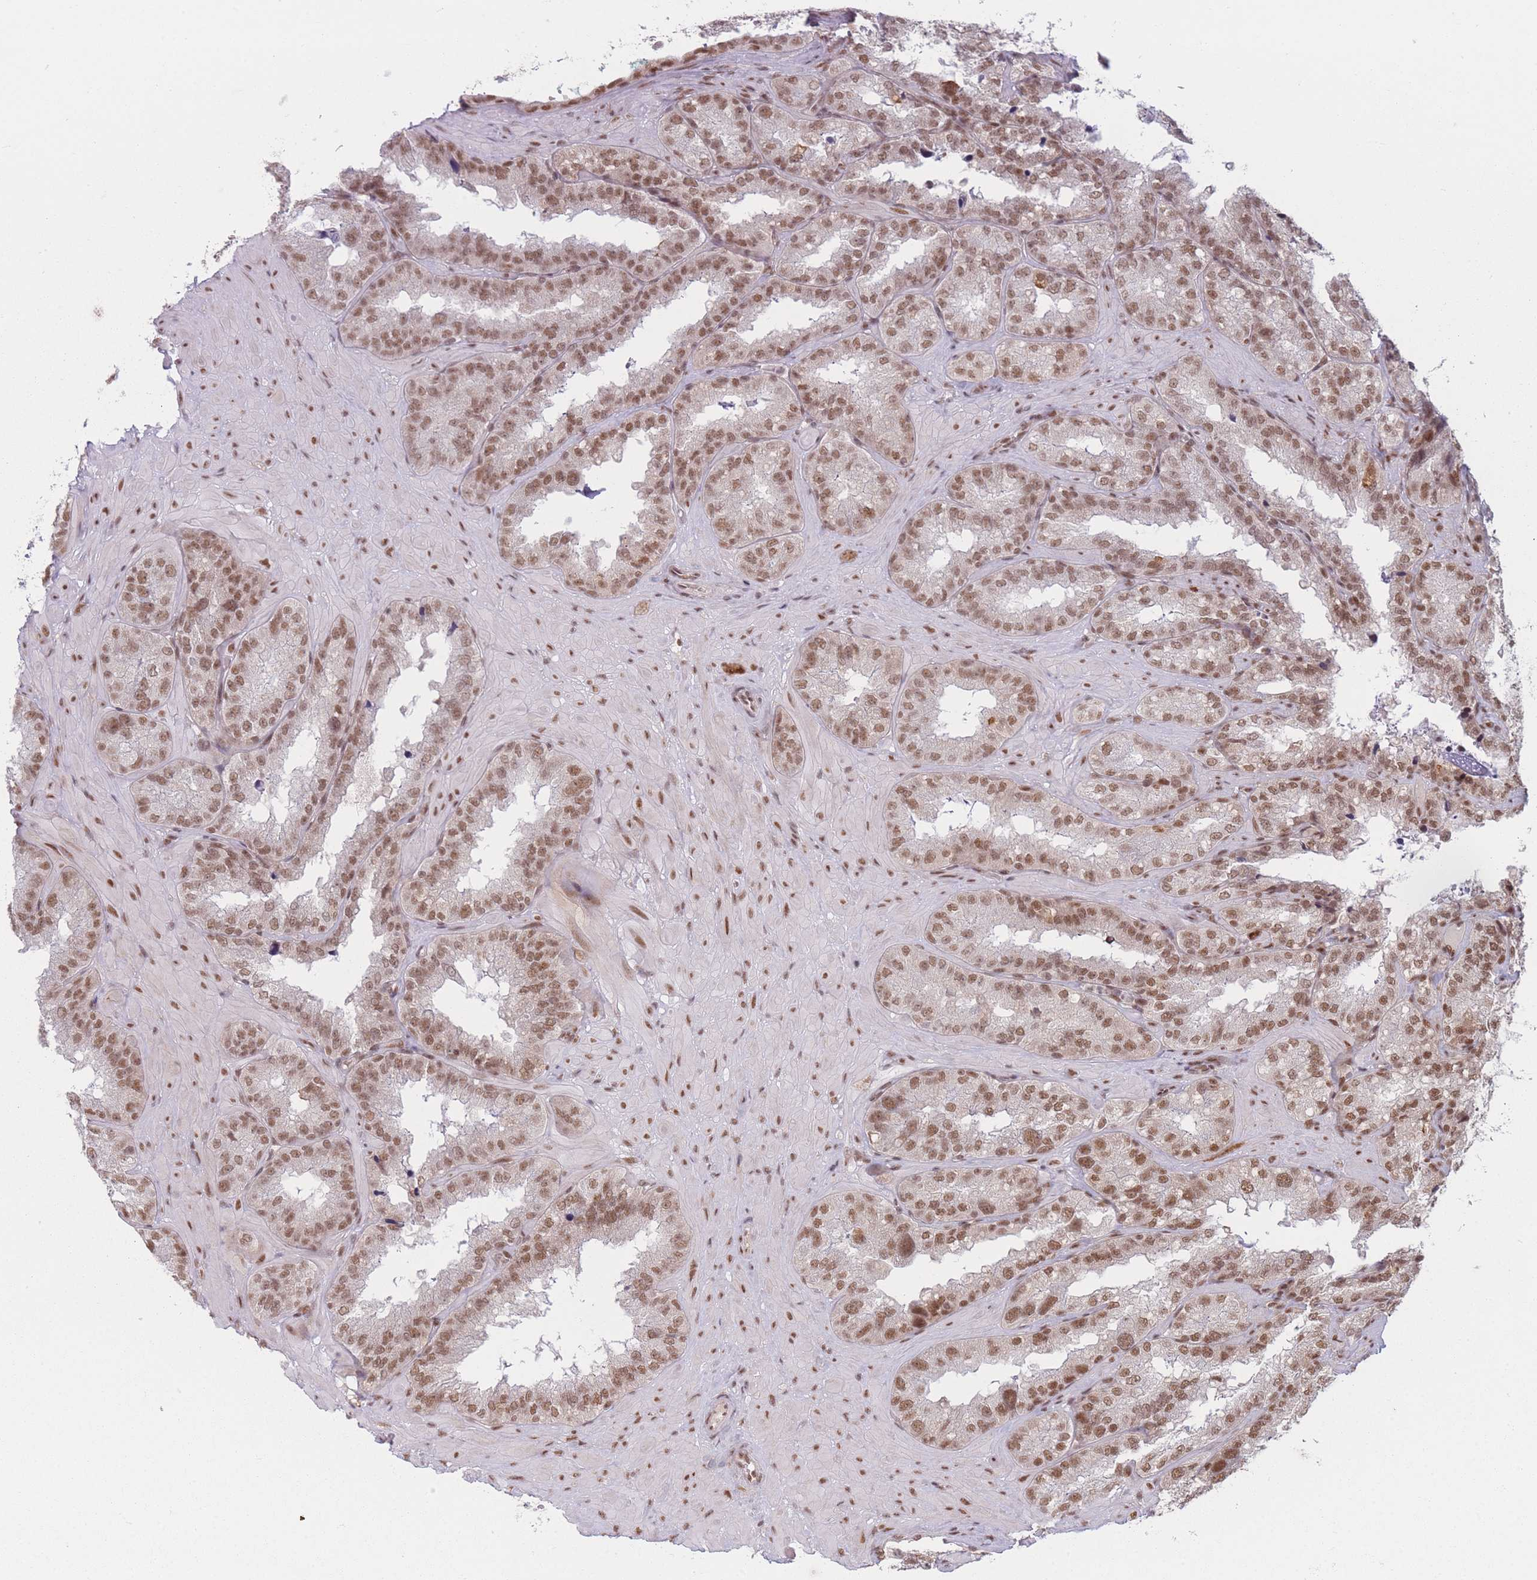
{"staining": {"intensity": "moderate", "quantity": ">75%", "location": "nuclear"}, "tissue": "seminal vesicle", "cell_type": "Glandular cells", "image_type": "normal", "snomed": [{"axis": "morphology", "description": "Normal tissue, NOS"}, {"axis": "topography", "description": "Seminal veicle"}], "caption": "Seminal vesicle stained with DAB IHC demonstrates medium levels of moderate nuclear positivity in about >75% of glandular cells. (DAB IHC, brown staining for protein, blue staining for nuclei).", "gene": "SUPT6H", "patient": {"sex": "male", "age": 58}}